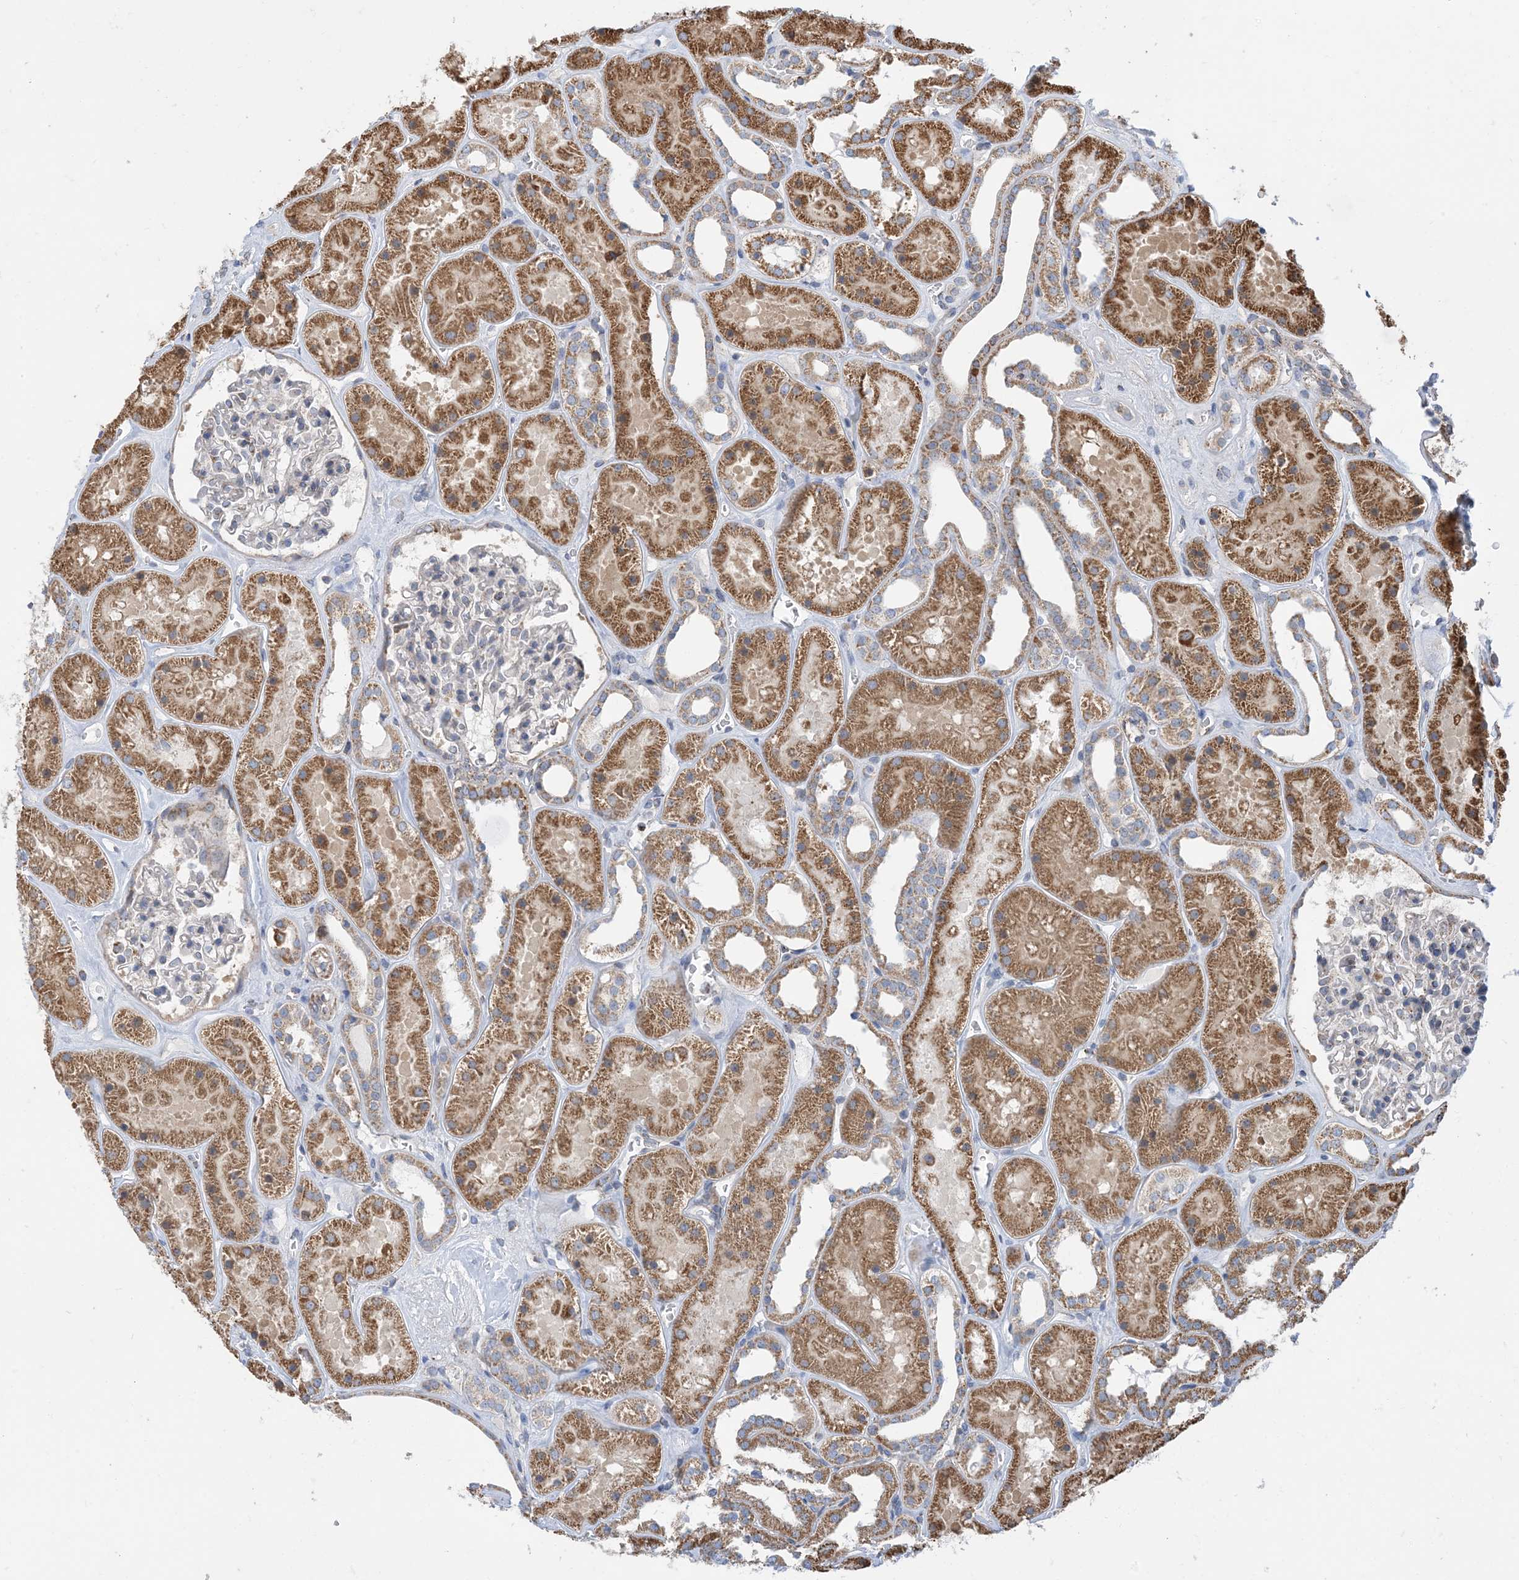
{"staining": {"intensity": "negative", "quantity": "none", "location": "none"}, "tissue": "kidney", "cell_type": "Cells in glomeruli", "image_type": "normal", "snomed": [{"axis": "morphology", "description": "Normal tissue, NOS"}, {"axis": "topography", "description": "Kidney"}], "caption": "Immunohistochemistry (IHC) image of normal kidney: human kidney stained with DAB demonstrates no significant protein expression in cells in glomeruli.", "gene": "PCDHGA1", "patient": {"sex": "female", "age": 41}}